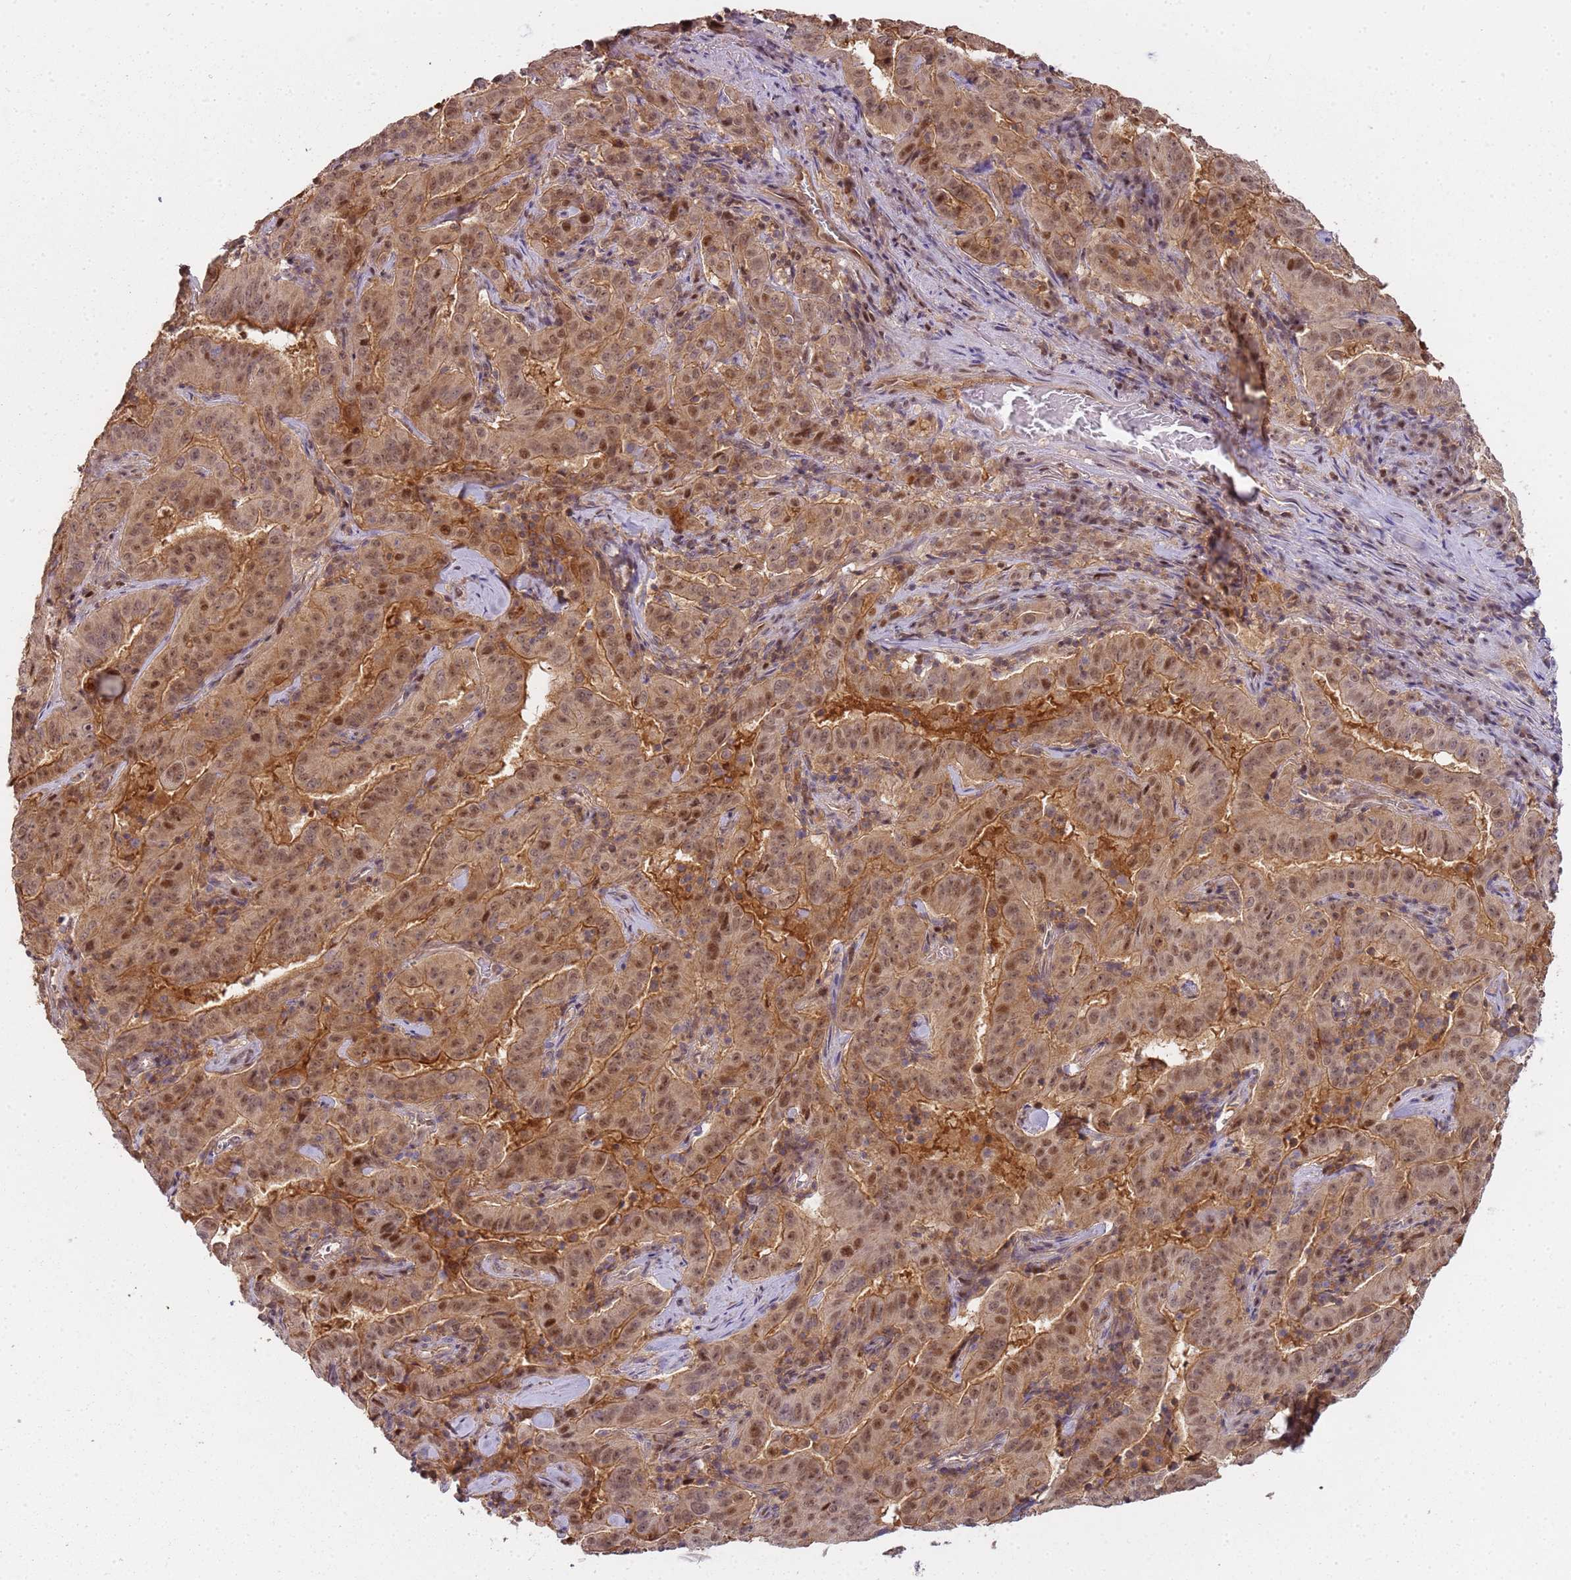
{"staining": {"intensity": "moderate", "quantity": ">75%", "location": "cytoplasmic/membranous,nuclear"}, "tissue": "pancreatic cancer", "cell_type": "Tumor cells", "image_type": "cancer", "snomed": [{"axis": "morphology", "description": "Adenocarcinoma, NOS"}, {"axis": "topography", "description": "Pancreas"}], "caption": "Pancreatic adenocarcinoma was stained to show a protein in brown. There is medium levels of moderate cytoplasmic/membranous and nuclear positivity in approximately >75% of tumor cells.", "gene": "GSTO2", "patient": {"sex": "male", "age": 63}}